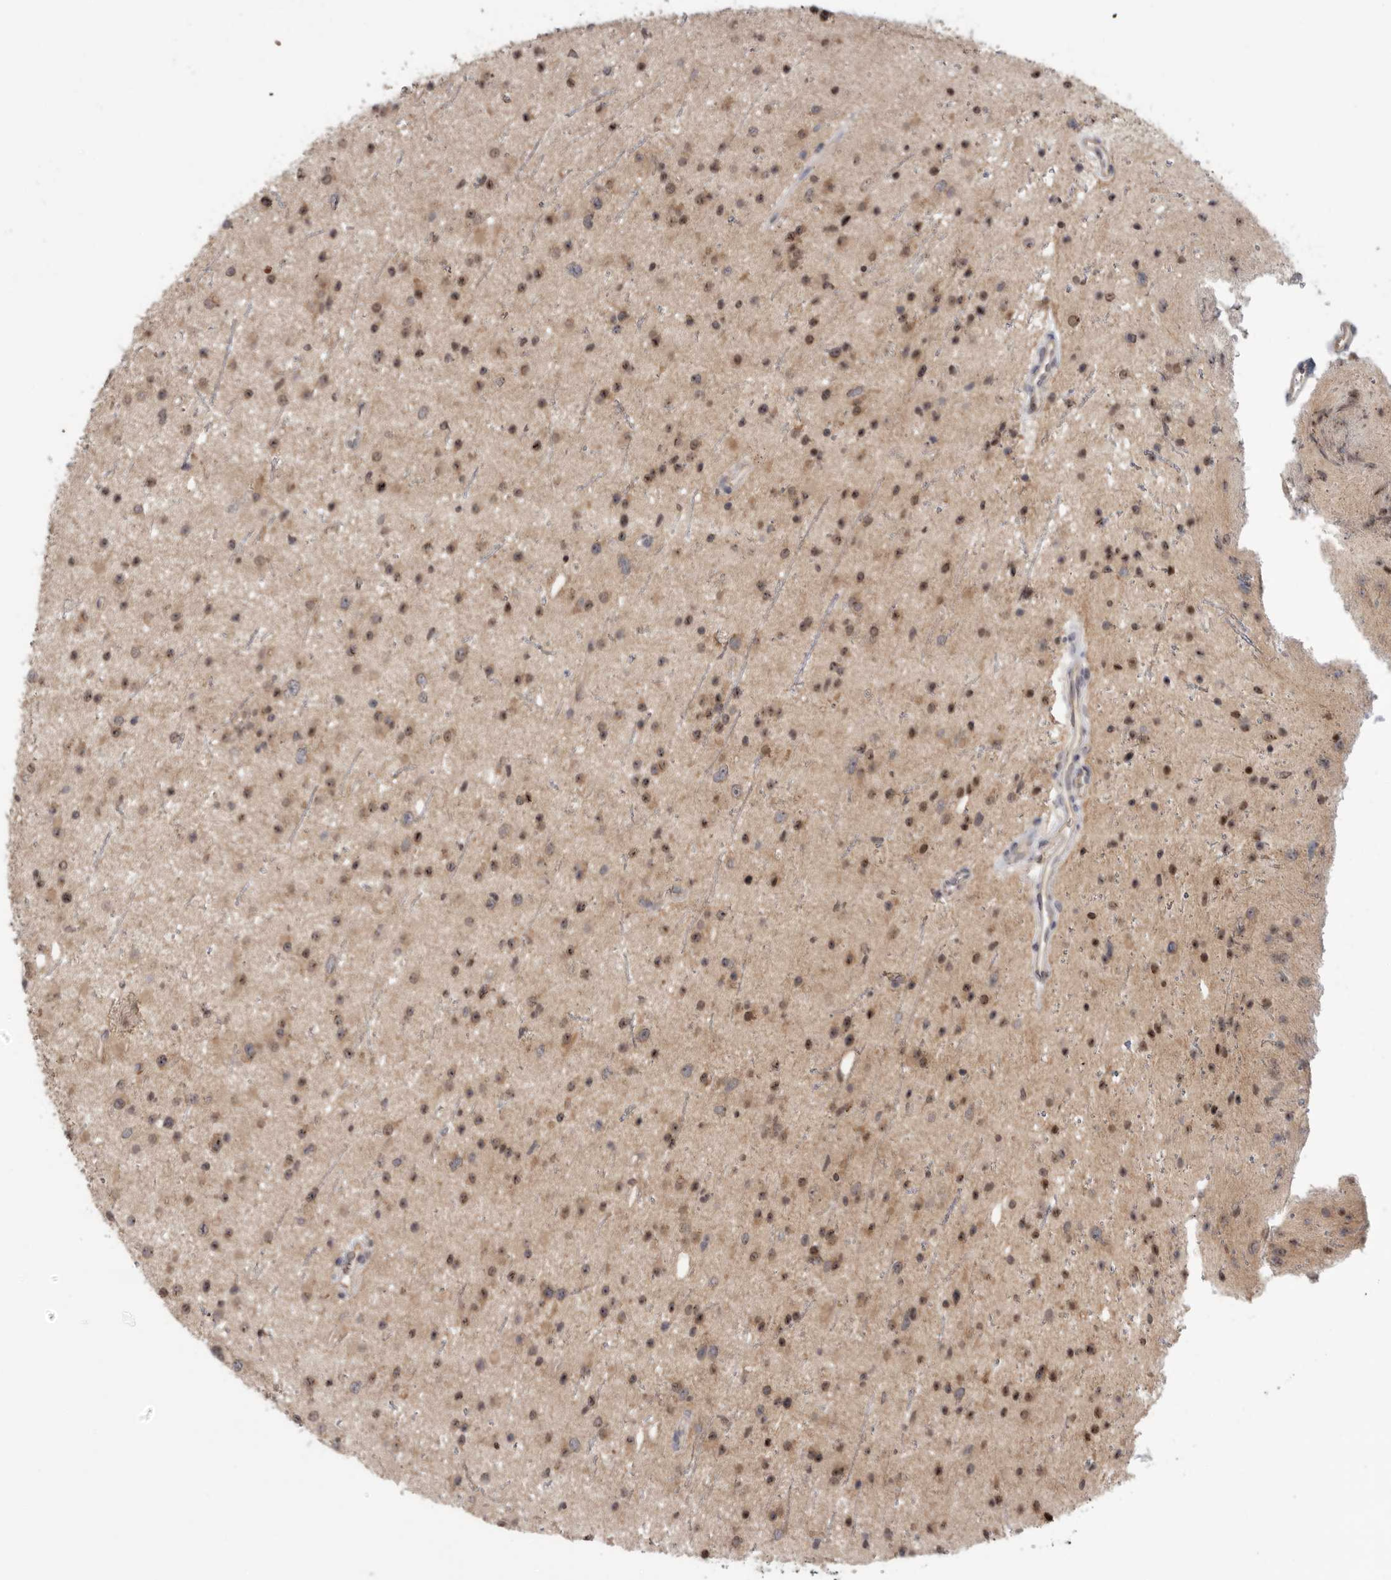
{"staining": {"intensity": "moderate", "quantity": ">75%", "location": "nuclear"}, "tissue": "glioma", "cell_type": "Tumor cells", "image_type": "cancer", "snomed": [{"axis": "morphology", "description": "Glioma, malignant, Low grade"}, {"axis": "topography", "description": "Cerebral cortex"}], "caption": "This is a histology image of IHC staining of low-grade glioma (malignant), which shows moderate staining in the nuclear of tumor cells.", "gene": "KLK5", "patient": {"sex": "female", "age": 39}}